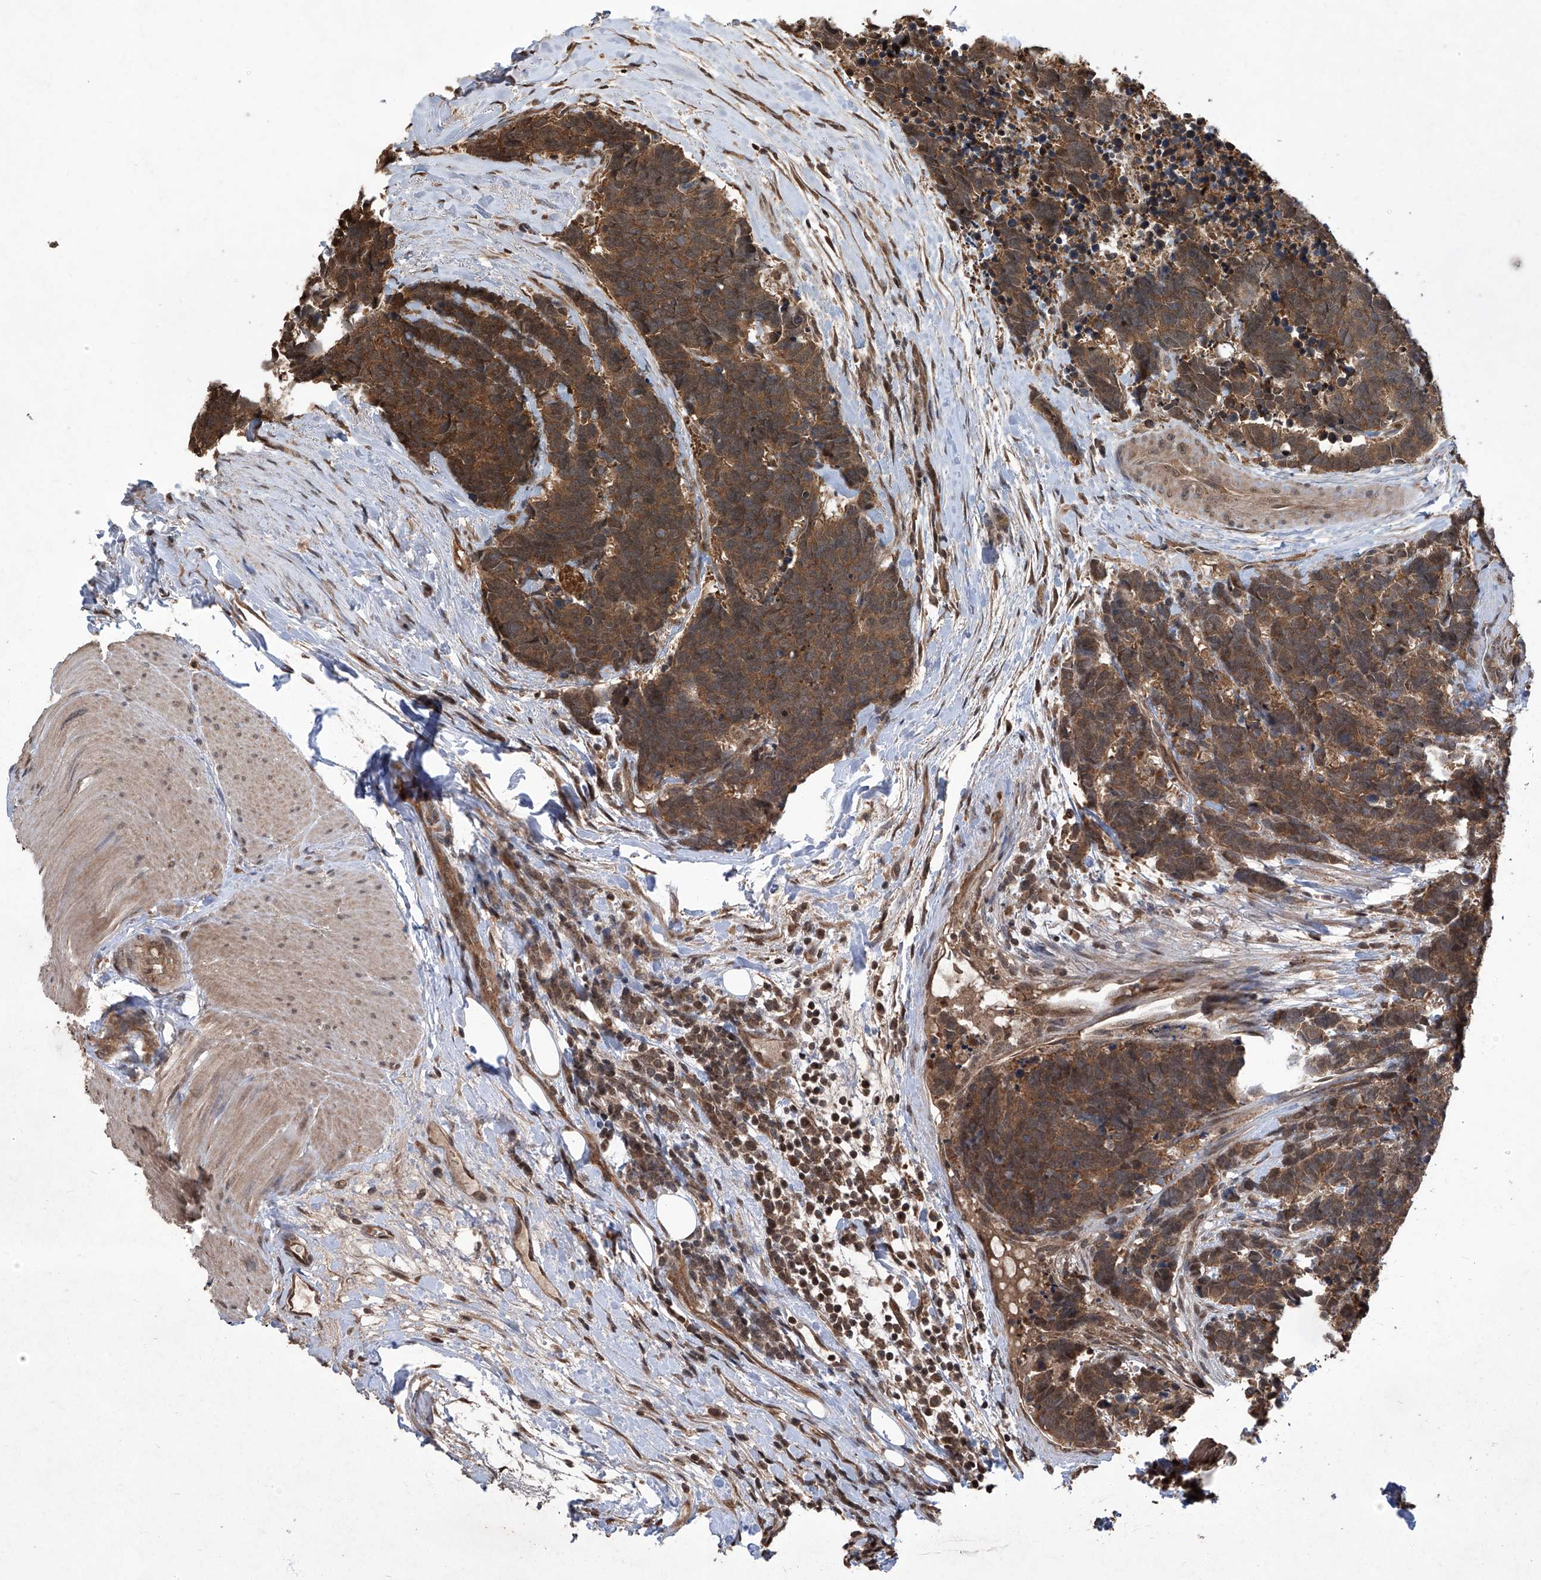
{"staining": {"intensity": "strong", "quantity": ">75%", "location": "cytoplasmic/membranous"}, "tissue": "carcinoid", "cell_type": "Tumor cells", "image_type": "cancer", "snomed": [{"axis": "morphology", "description": "Carcinoma, NOS"}, {"axis": "morphology", "description": "Carcinoid, malignant, NOS"}, {"axis": "topography", "description": "Urinary bladder"}], "caption": "Human carcinoid stained with a protein marker reveals strong staining in tumor cells.", "gene": "TSNAX", "patient": {"sex": "male", "age": 57}}